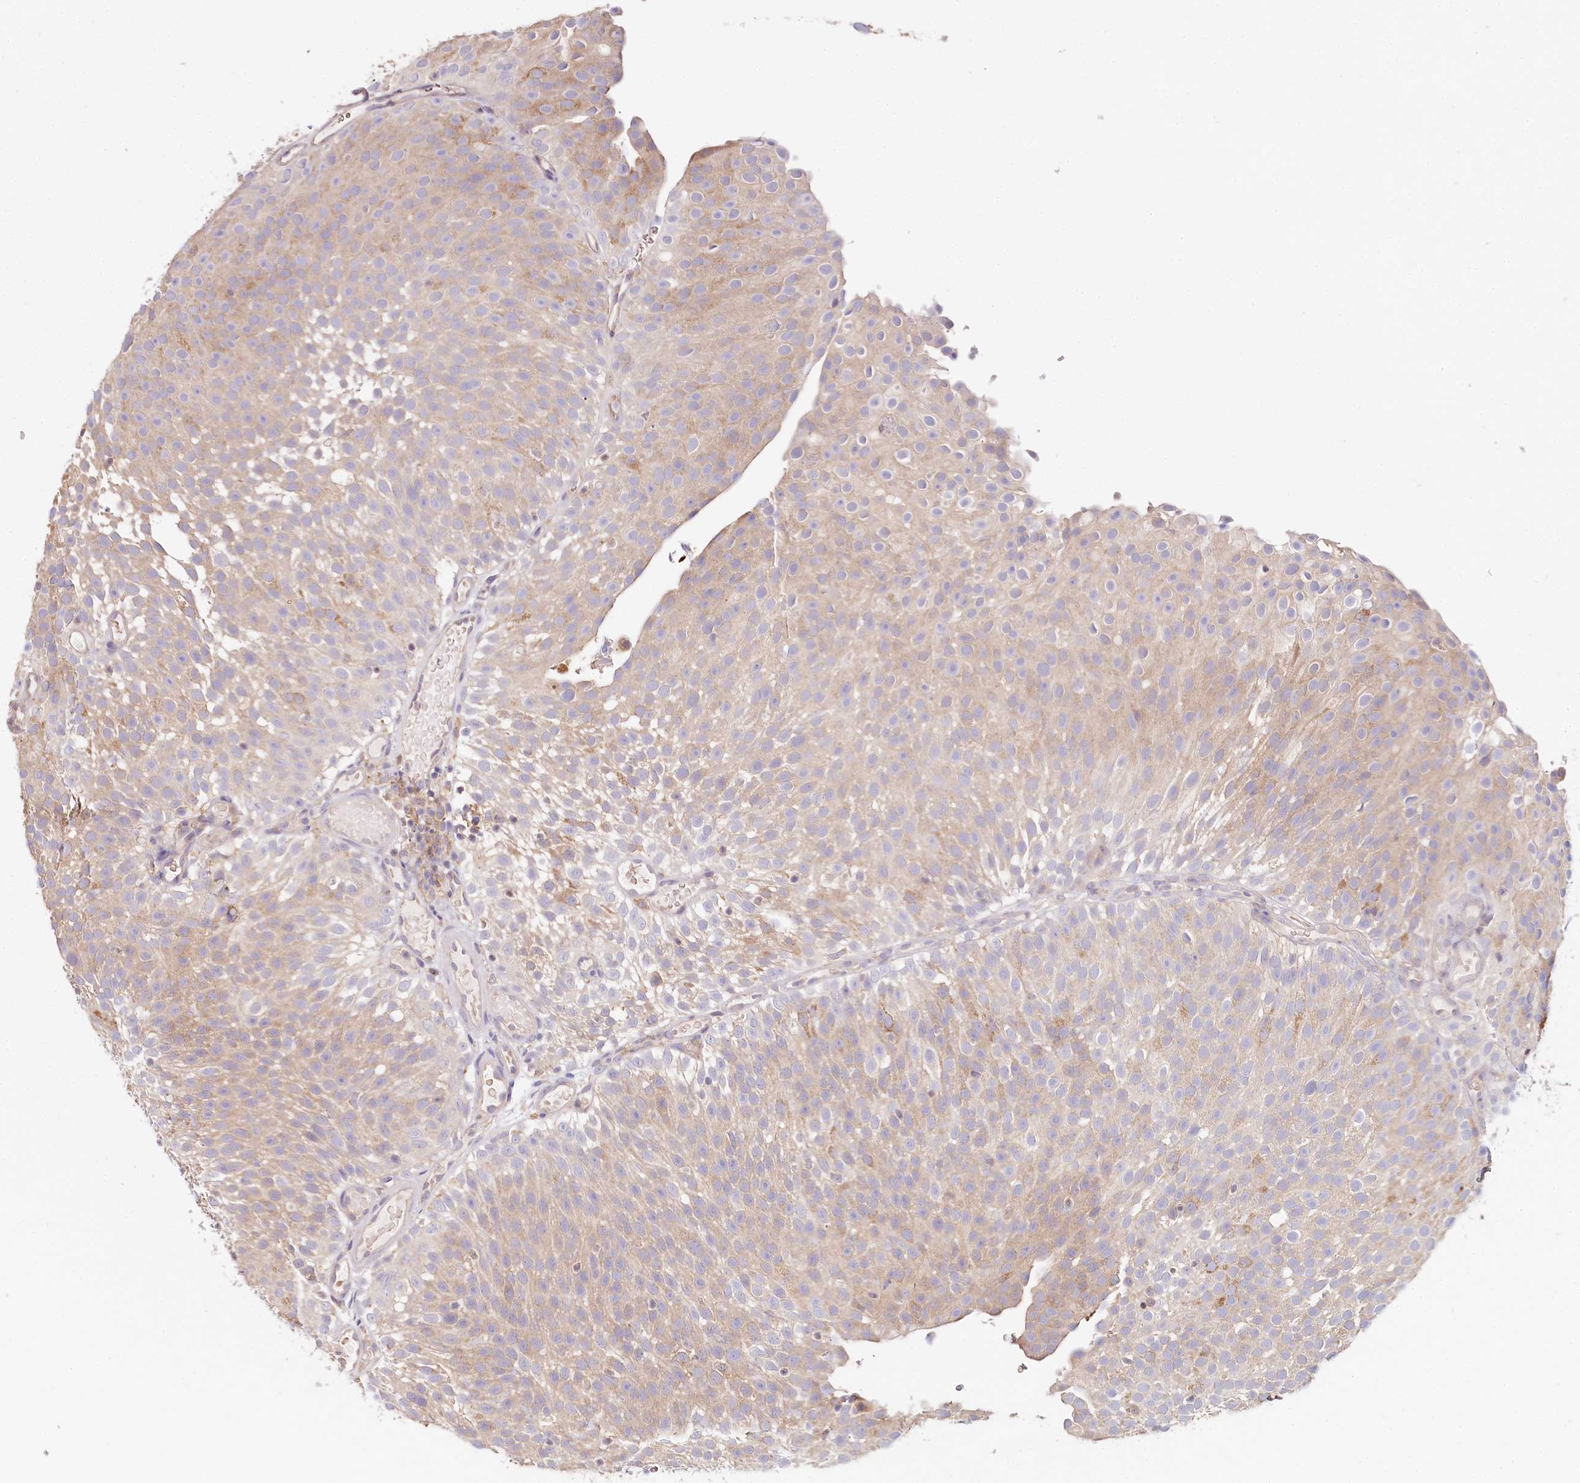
{"staining": {"intensity": "weak", "quantity": "<25%", "location": "cytoplasmic/membranous"}, "tissue": "urothelial cancer", "cell_type": "Tumor cells", "image_type": "cancer", "snomed": [{"axis": "morphology", "description": "Urothelial carcinoma, Low grade"}, {"axis": "topography", "description": "Urinary bladder"}], "caption": "The image exhibits no staining of tumor cells in urothelial cancer.", "gene": "DAPK1", "patient": {"sex": "male", "age": 78}}